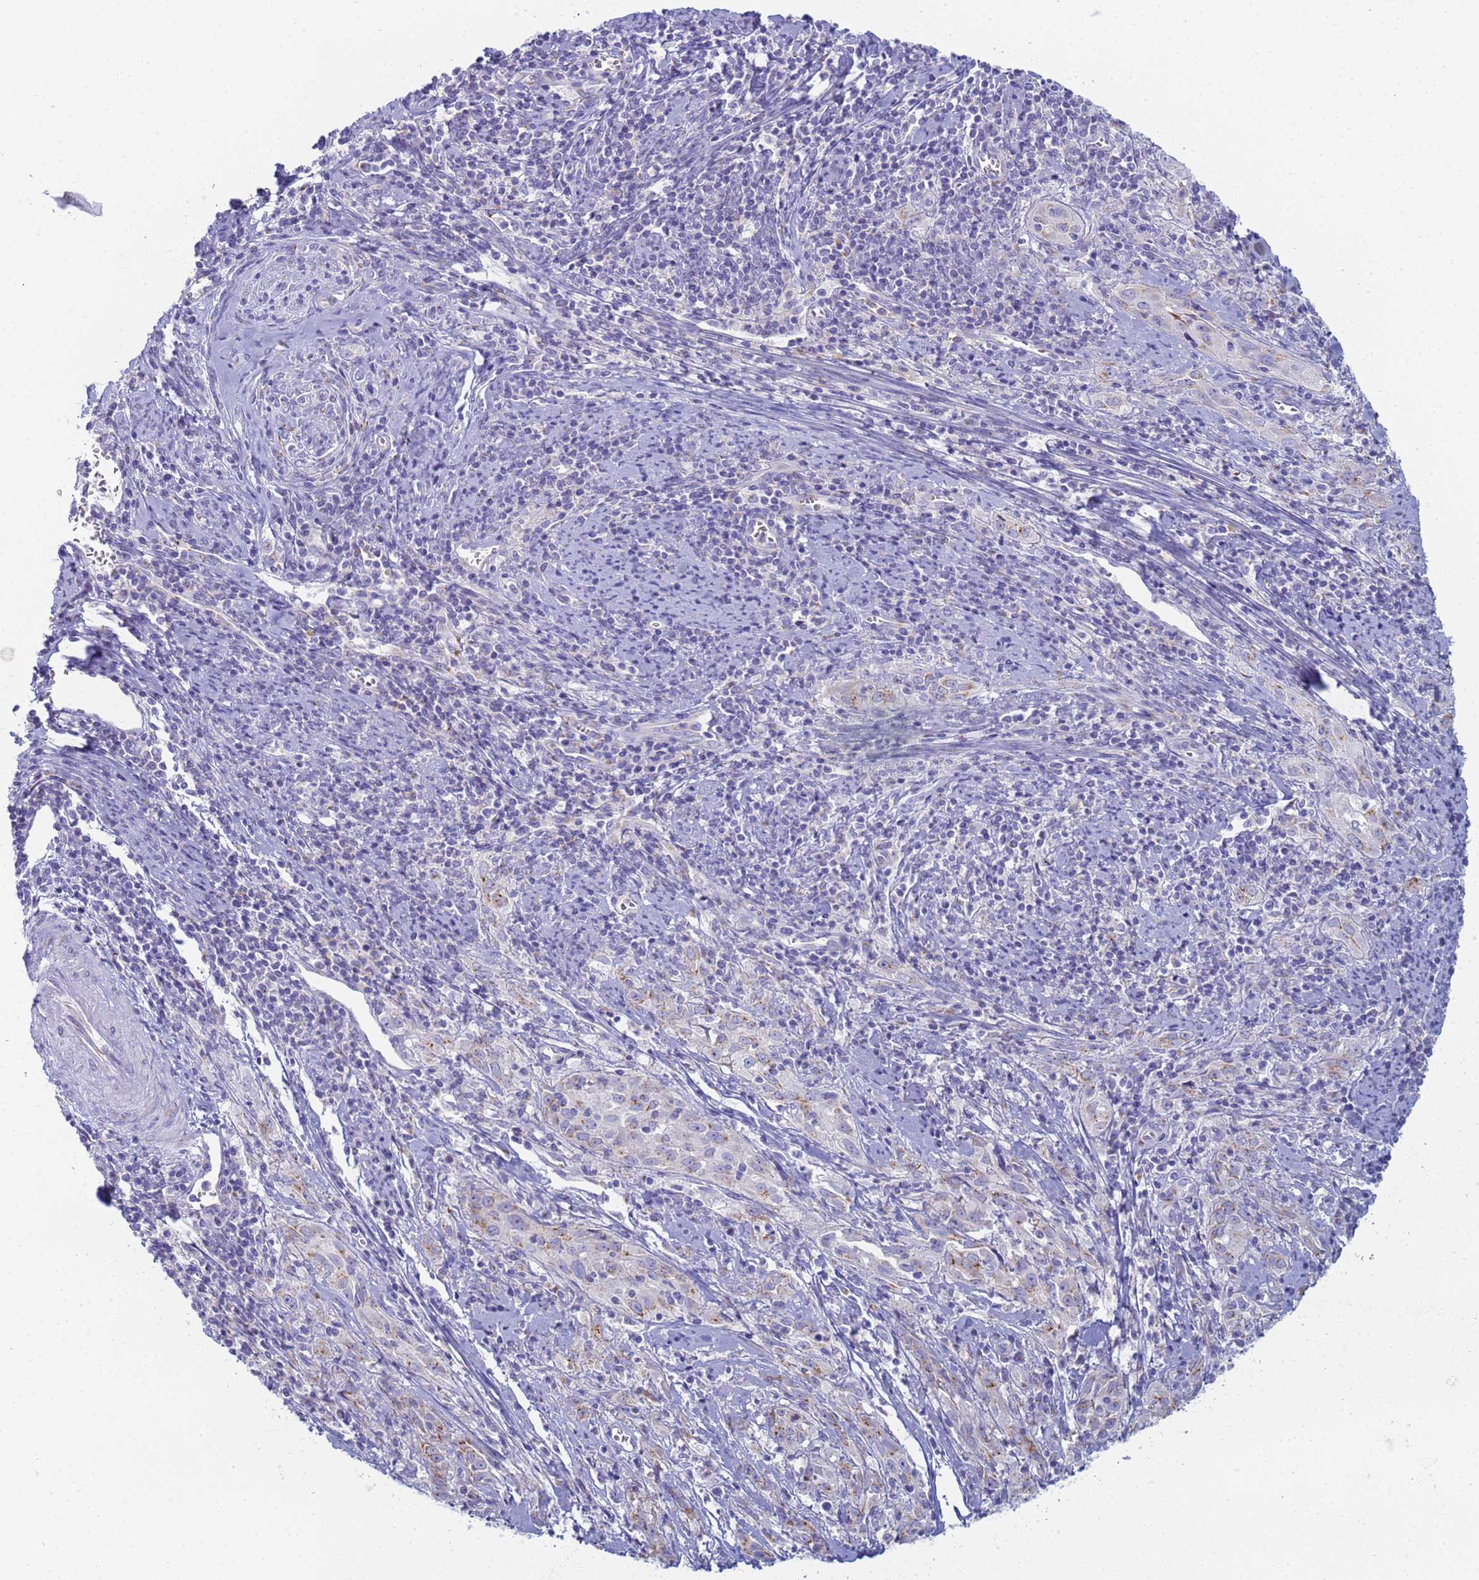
{"staining": {"intensity": "negative", "quantity": "none", "location": "none"}, "tissue": "cervical cancer", "cell_type": "Tumor cells", "image_type": "cancer", "snomed": [{"axis": "morphology", "description": "Squamous cell carcinoma, NOS"}, {"axis": "topography", "description": "Cervix"}], "caption": "Immunohistochemistry (IHC) of cervical cancer (squamous cell carcinoma) shows no positivity in tumor cells.", "gene": "CR1", "patient": {"sex": "female", "age": 57}}